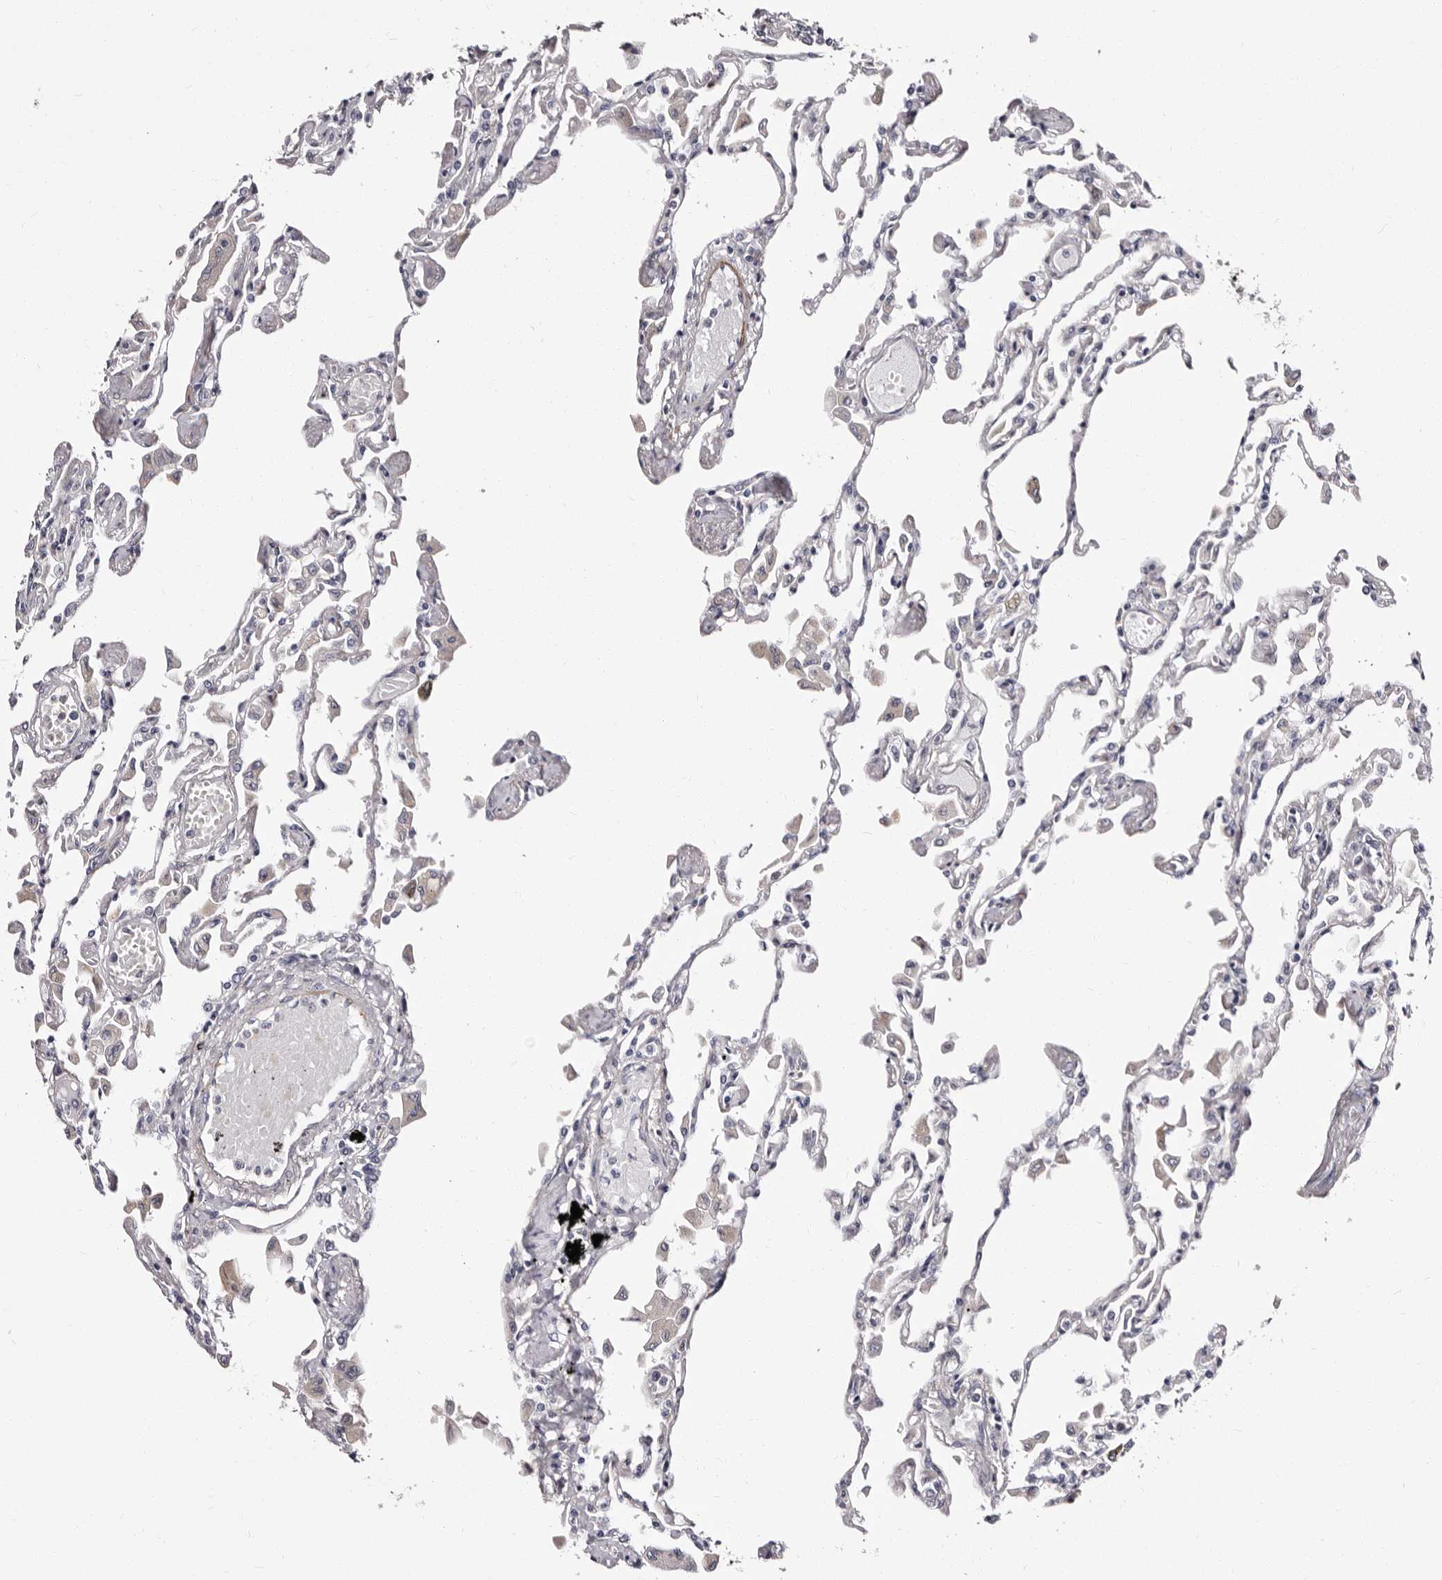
{"staining": {"intensity": "negative", "quantity": "none", "location": "none"}, "tissue": "lung", "cell_type": "Alveolar cells", "image_type": "normal", "snomed": [{"axis": "morphology", "description": "Normal tissue, NOS"}, {"axis": "topography", "description": "Bronchus"}, {"axis": "topography", "description": "Lung"}], "caption": "Normal lung was stained to show a protein in brown. There is no significant staining in alveolar cells. (Stains: DAB IHC with hematoxylin counter stain, Microscopy: brightfield microscopy at high magnification).", "gene": "AUNIP", "patient": {"sex": "female", "age": 49}}